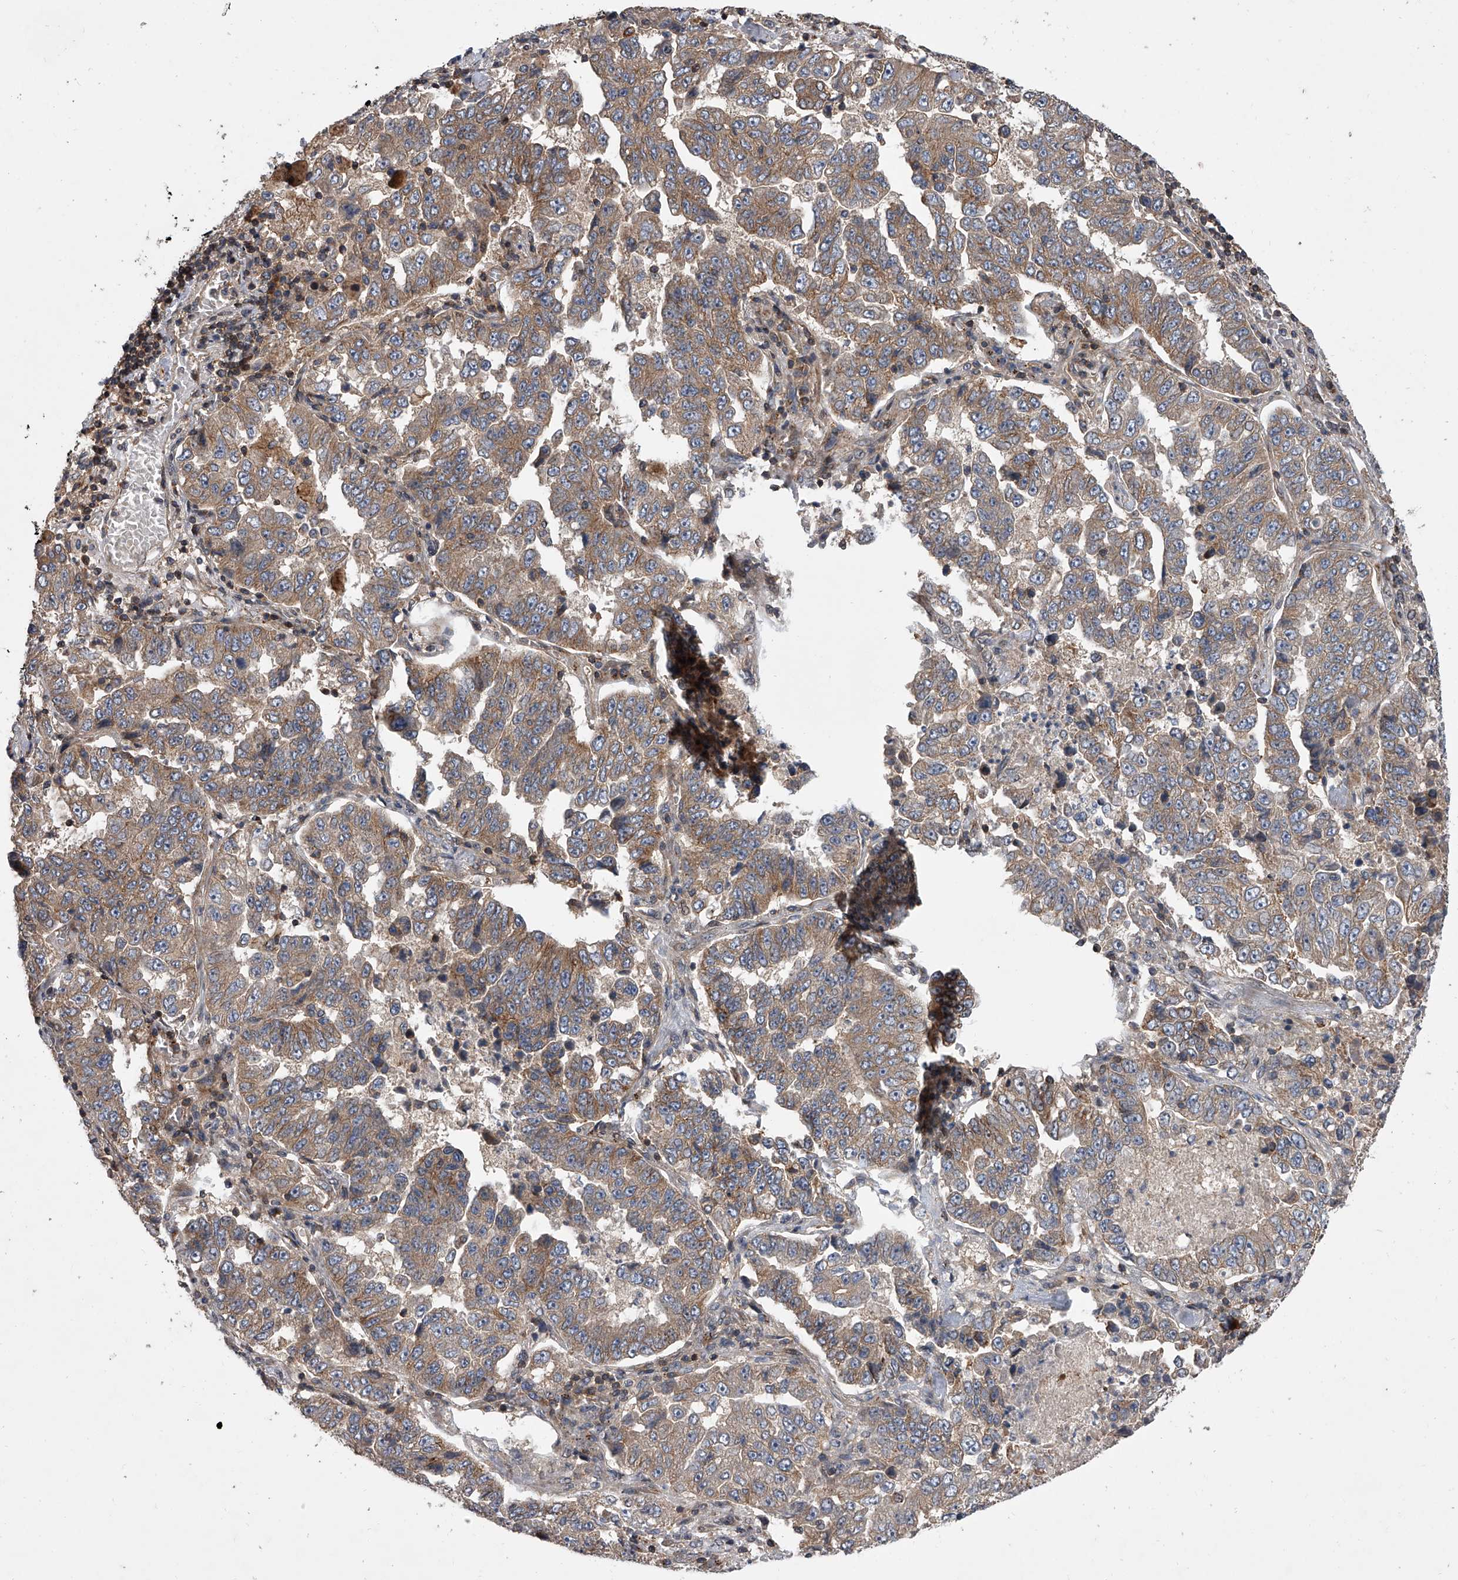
{"staining": {"intensity": "moderate", "quantity": "25%-75%", "location": "cytoplasmic/membranous"}, "tissue": "lung cancer", "cell_type": "Tumor cells", "image_type": "cancer", "snomed": [{"axis": "morphology", "description": "Adenocarcinoma, NOS"}, {"axis": "topography", "description": "Lung"}], "caption": "DAB (3,3'-diaminobenzidine) immunohistochemical staining of lung adenocarcinoma reveals moderate cytoplasmic/membranous protein staining in approximately 25%-75% of tumor cells.", "gene": "USP47", "patient": {"sex": "female", "age": 51}}